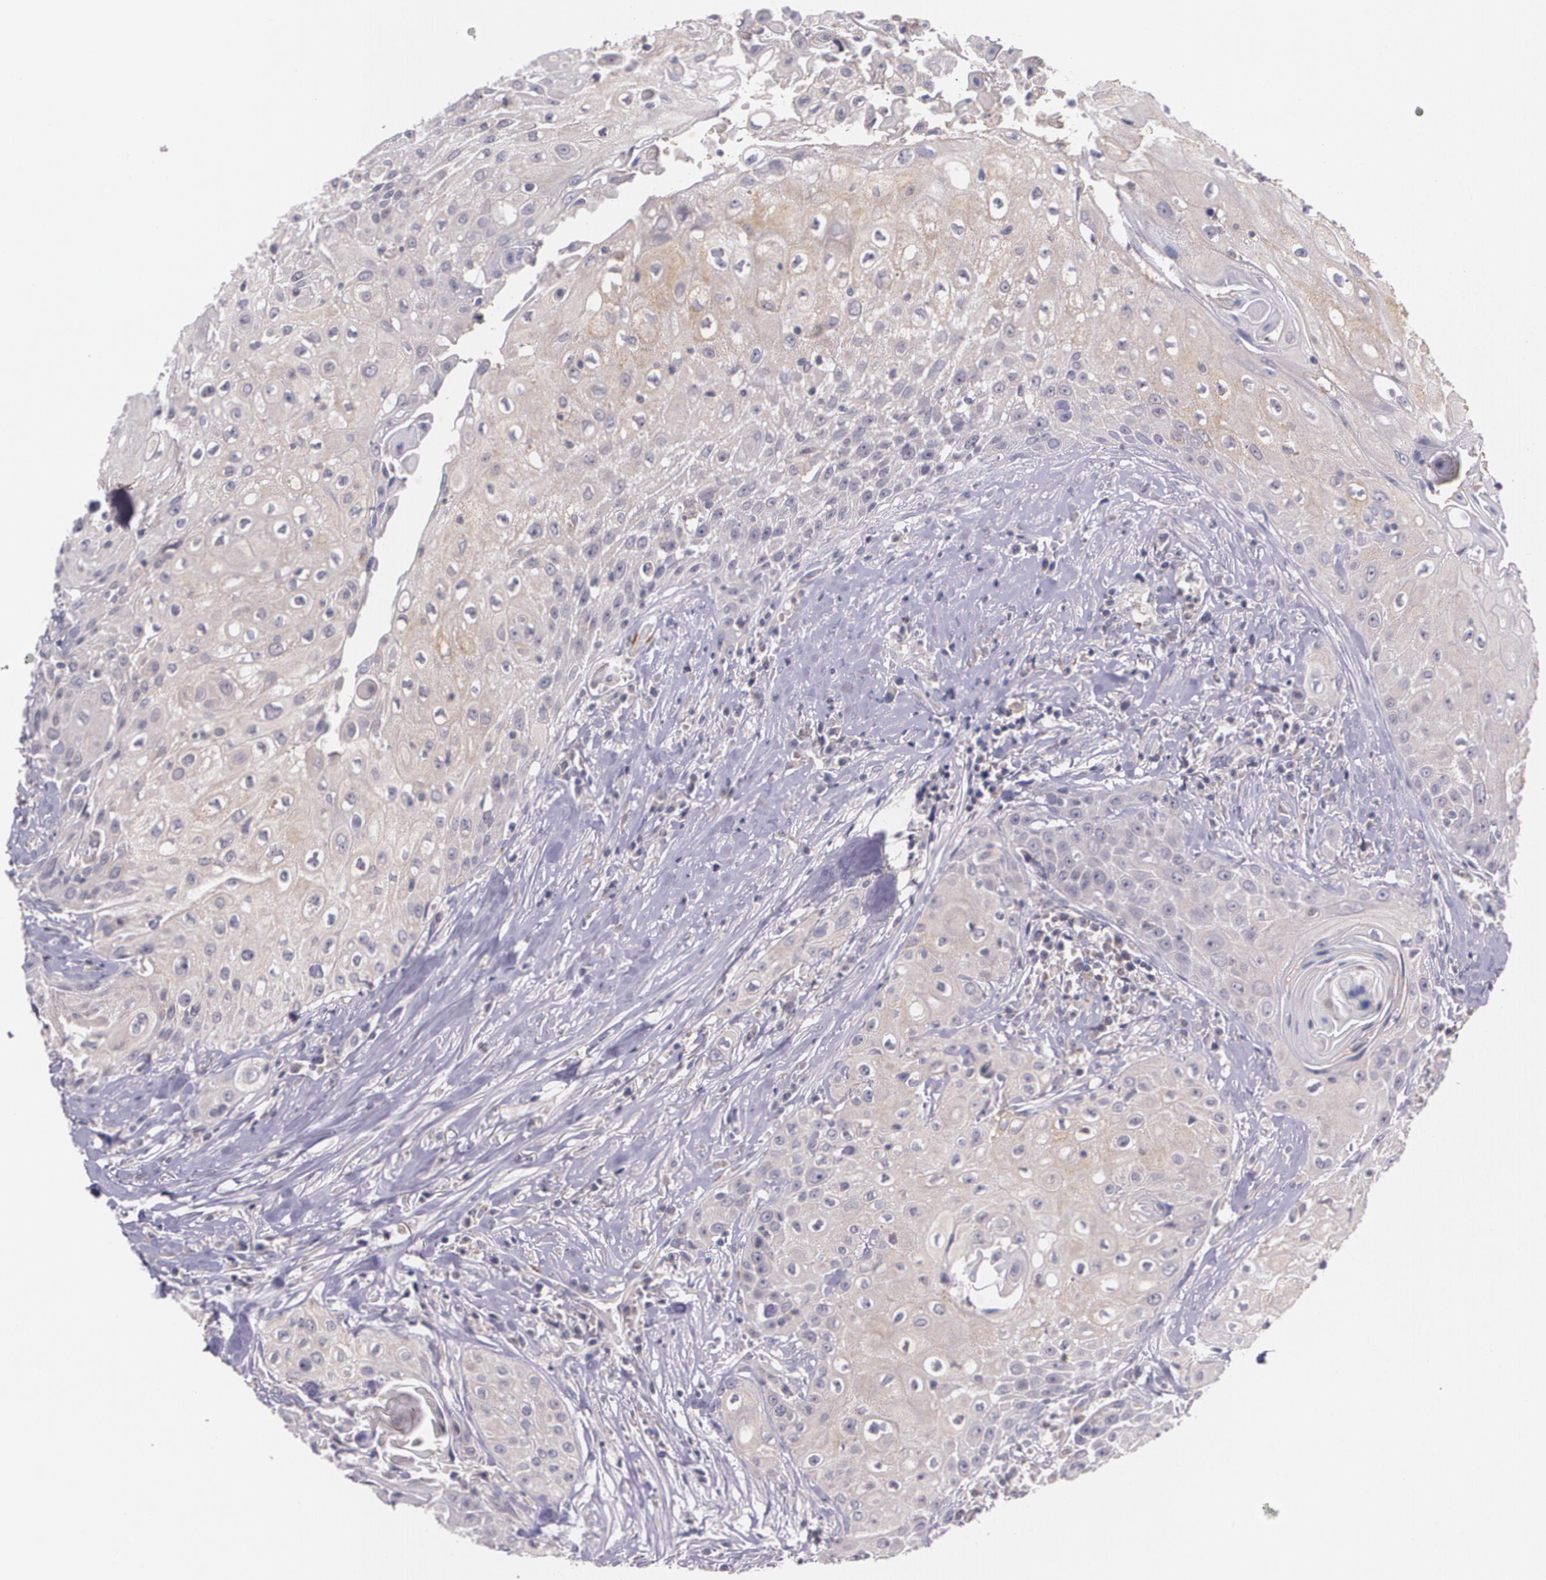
{"staining": {"intensity": "weak", "quantity": ">75%", "location": "cytoplasmic/membranous"}, "tissue": "head and neck cancer", "cell_type": "Tumor cells", "image_type": "cancer", "snomed": [{"axis": "morphology", "description": "Squamous cell carcinoma, NOS"}, {"axis": "topography", "description": "Oral tissue"}, {"axis": "topography", "description": "Head-Neck"}], "caption": "Squamous cell carcinoma (head and neck) tissue demonstrates weak cytoplasmic/membranous positivity in about >75% of tumor cells, visualized by immunohistochemistry.", "gene": "TM4SF1", "patient": {"sex": "female", "age": 82}}